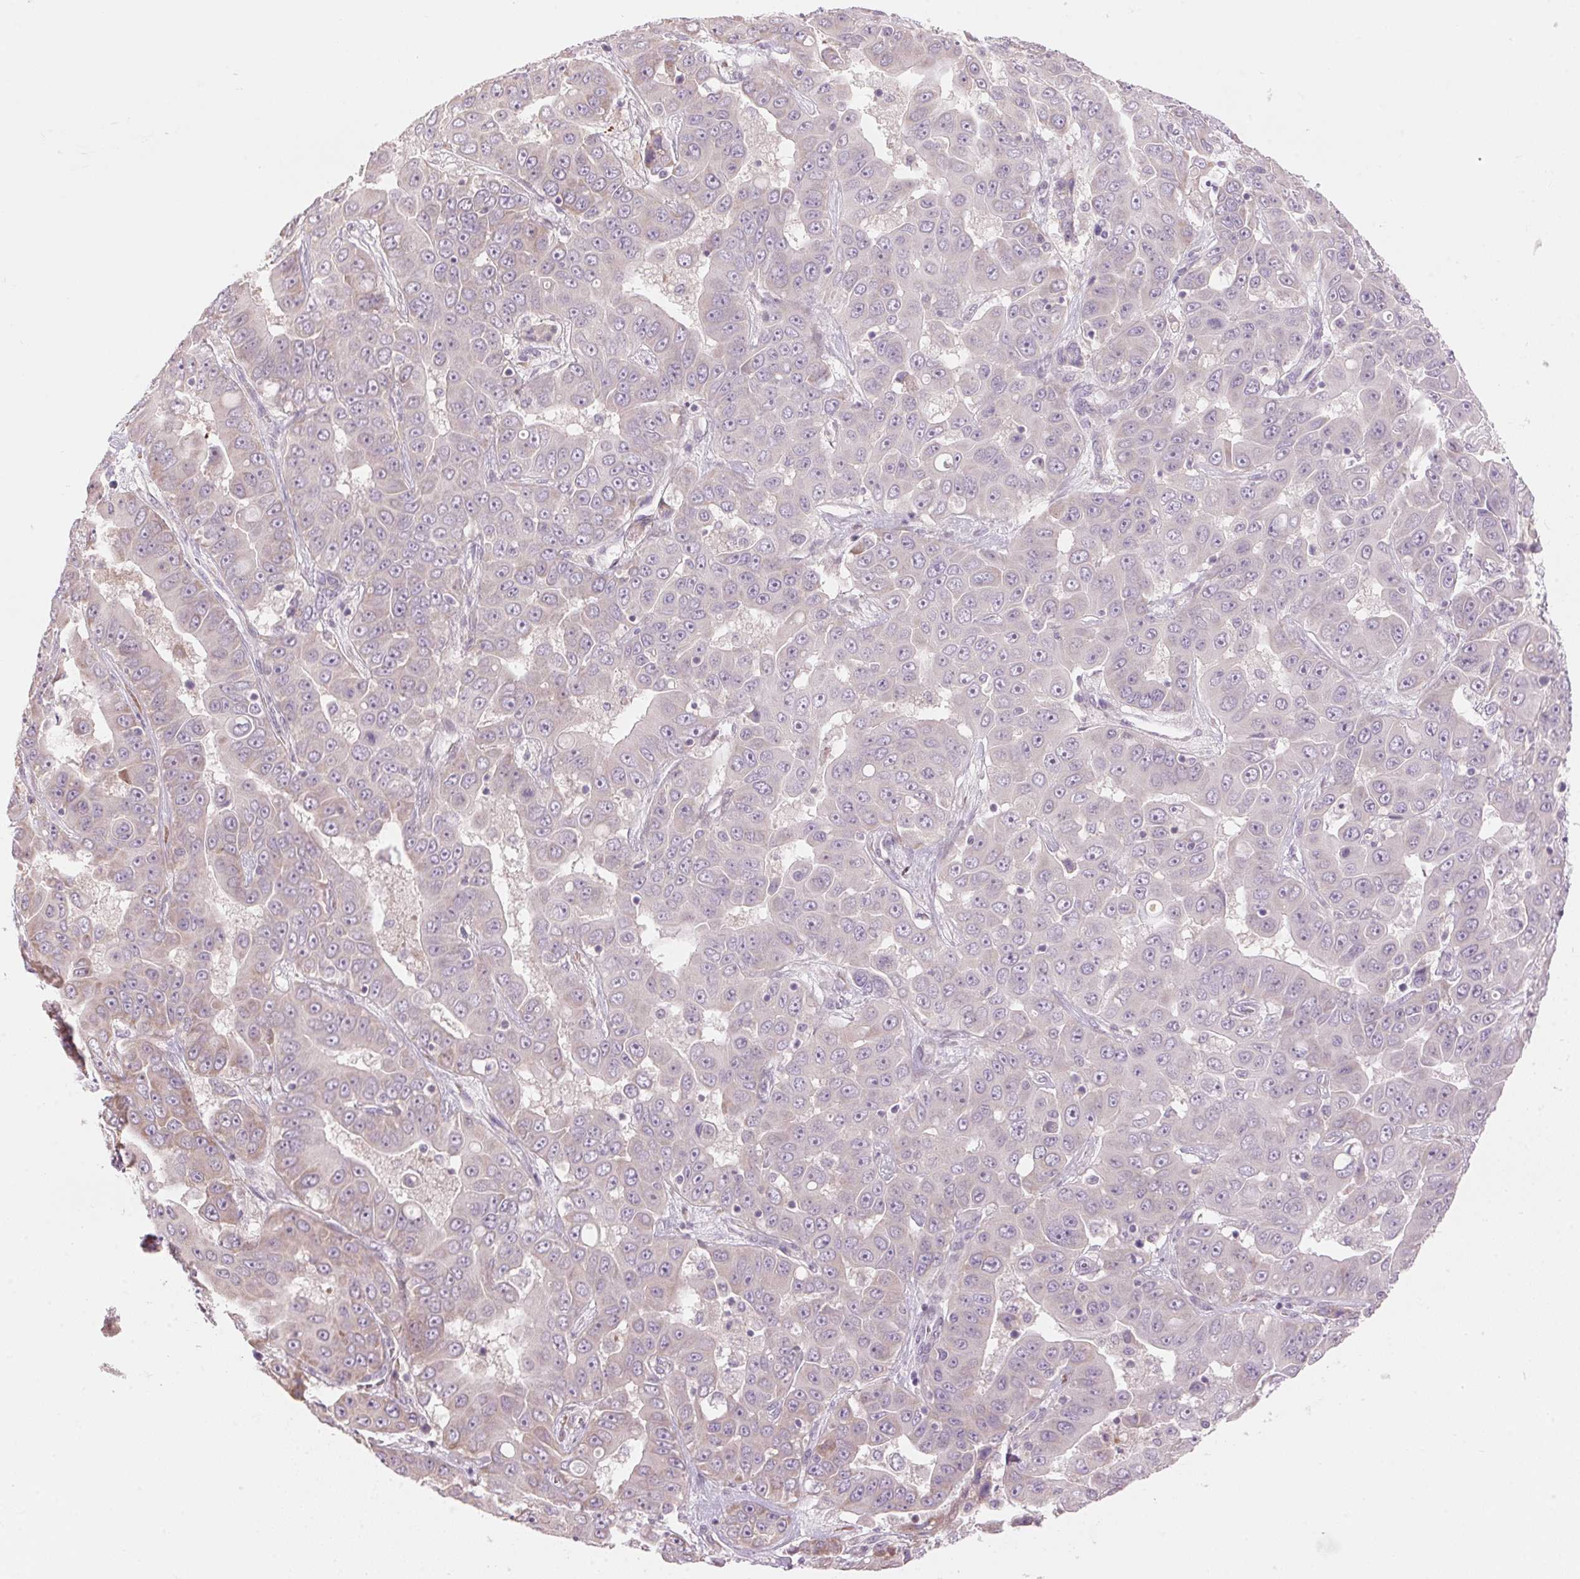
{"staining": {"intensity": "negative", "quantity": "none", "location": "none"}, "tissue": "liver cancer", "cell_type": "Tumor cells", "image_type": "cancer", "snomed": [{"axis": "morphology", "description": "Cholangiocarcinoma"}, {"axis": "topography", "description": "Liver"}], "caption": "Tumor cells are negative for brown protein staining in liver cholangiocarcinoma.", "gene": "GNMT", "patient": {"sex": "female", "age": 52}}